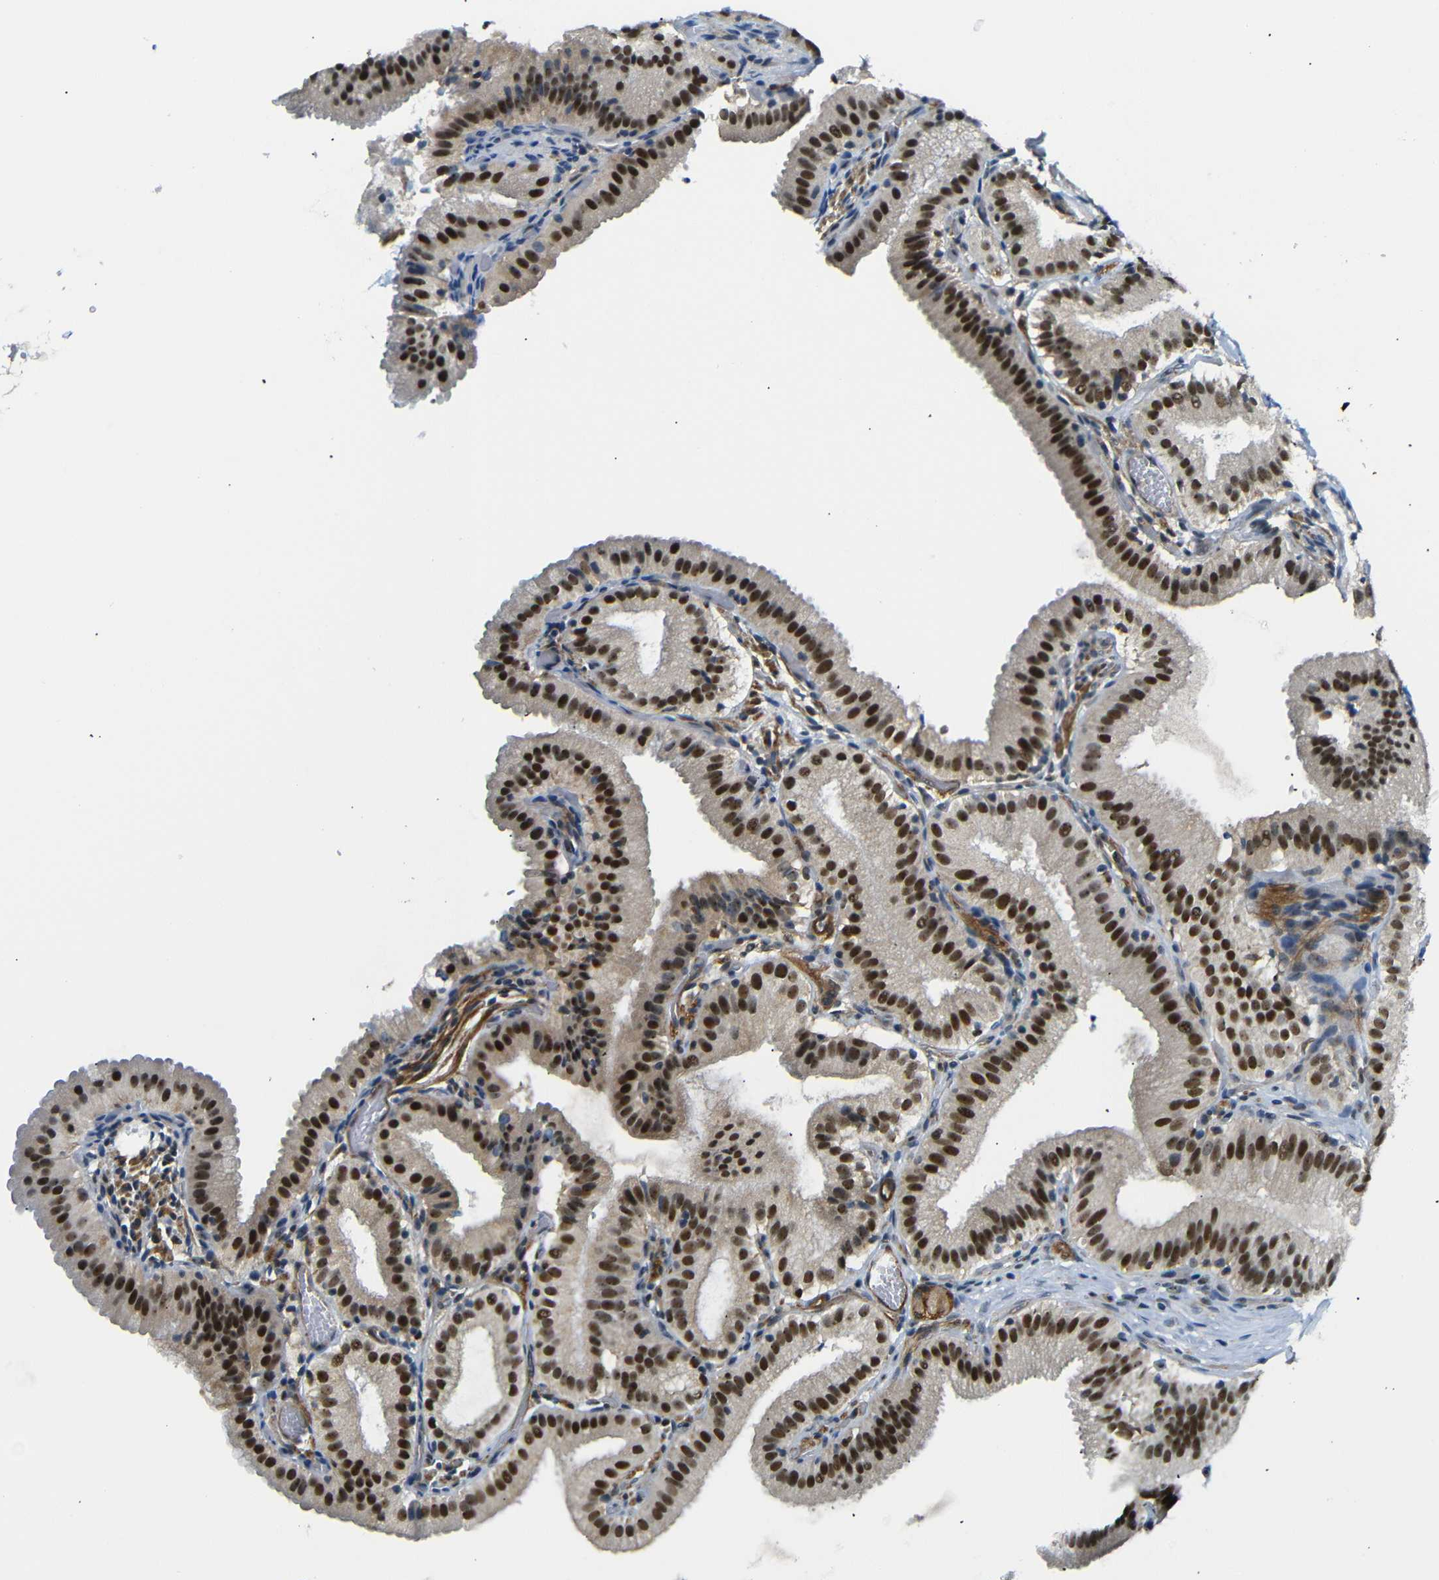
{"staining": {"intensity": "strong", "quantity": ">75%", "location": "nuclear"}, "tissue": "gallbladder", "cell_type": "Glandular cells", "image_type": "normal", "snomed": [{"axis": "morphology", "description": "Normal tissue, NOS"}, {"axis": "topography", "description": "Gallbladder"}], "caption": "Immunohistochemistry (IHC) image of benign human gallbladder stained for a protein (brown), which demonstrates high levels of strong nuclear positivity in about >75% of glandular cells.", "gene": "PARN", "patient": {"sex": "male", "age": 54}}